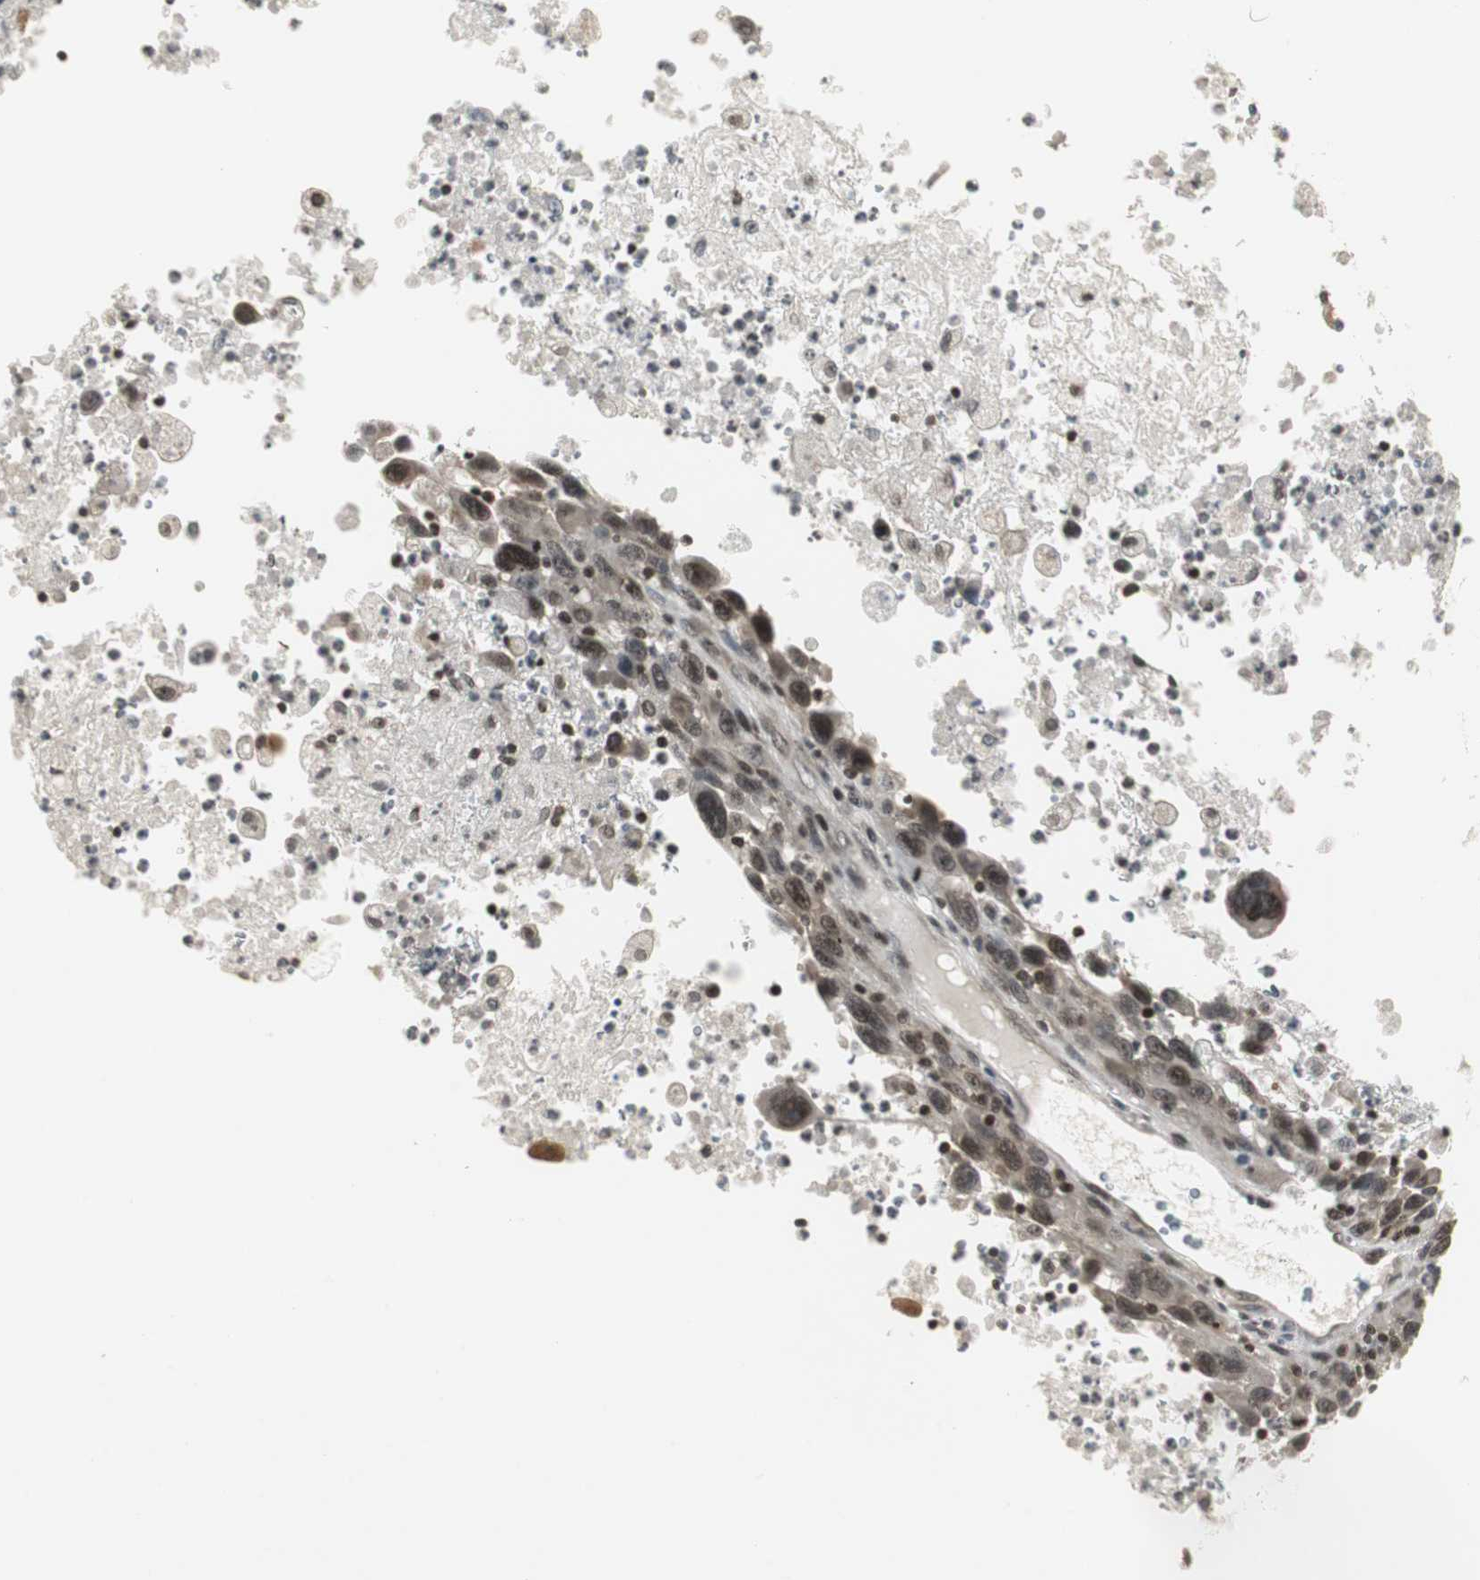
{"staining": {"intensity": "moderate", "quantity": ">75%", "location": "cytoplasmic/membranous,nuclear"}, "tissue": "melanoma", "cell_type": "Tumor cells", "image_type": "cancer", "snomed": [{"axis": "morphology", "description": "Malignant melanoma, Metastatic site"}, {"axis": "topography", "description": "Skin"}], "caption": "Immunohistochemical staining of melanoma displays medium levels of moderate cytoplasmic/membranous and nuclear staining in about >75% of tumor cells.", "gene": "MPG", "patient": {"sex": "female", "age": 56}}